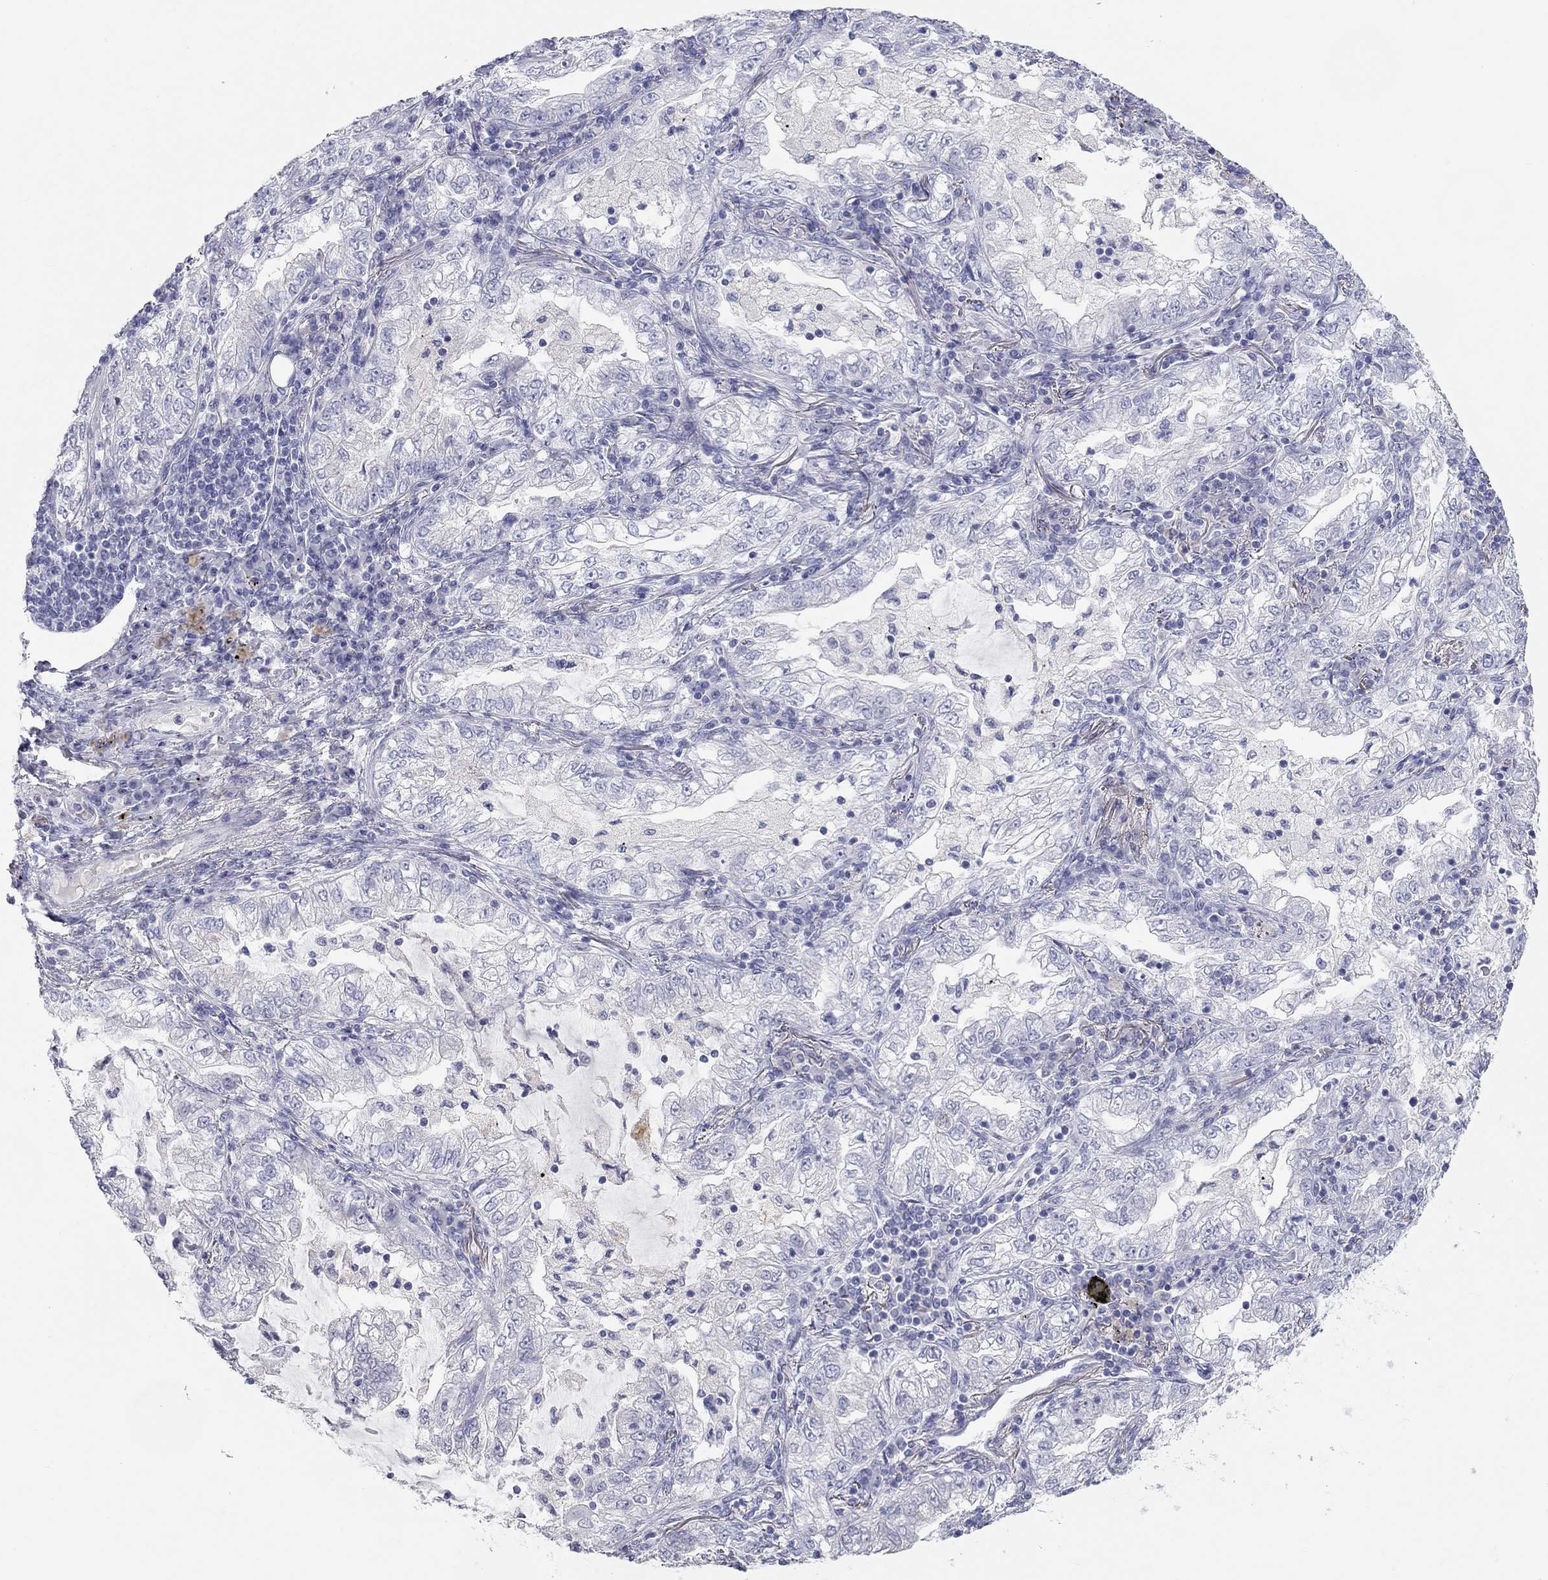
{"staining": {"intensity": "negative", "quantity": "none", "location": "none"}, "tissue": "lung cancer", "cell_type": "Tumor cells", "image_type": "cancer", "snomed": [{"axis": "morphology", "description": "Adenocarcinoma, NOS"}, {"axis": "topography", "description": "Lung"}], "caption": "Tumor cells show no significant protein staining in lung cancer.", "gene": "PCDHGC5", "patient": {"sex": "female", "age": 73}}